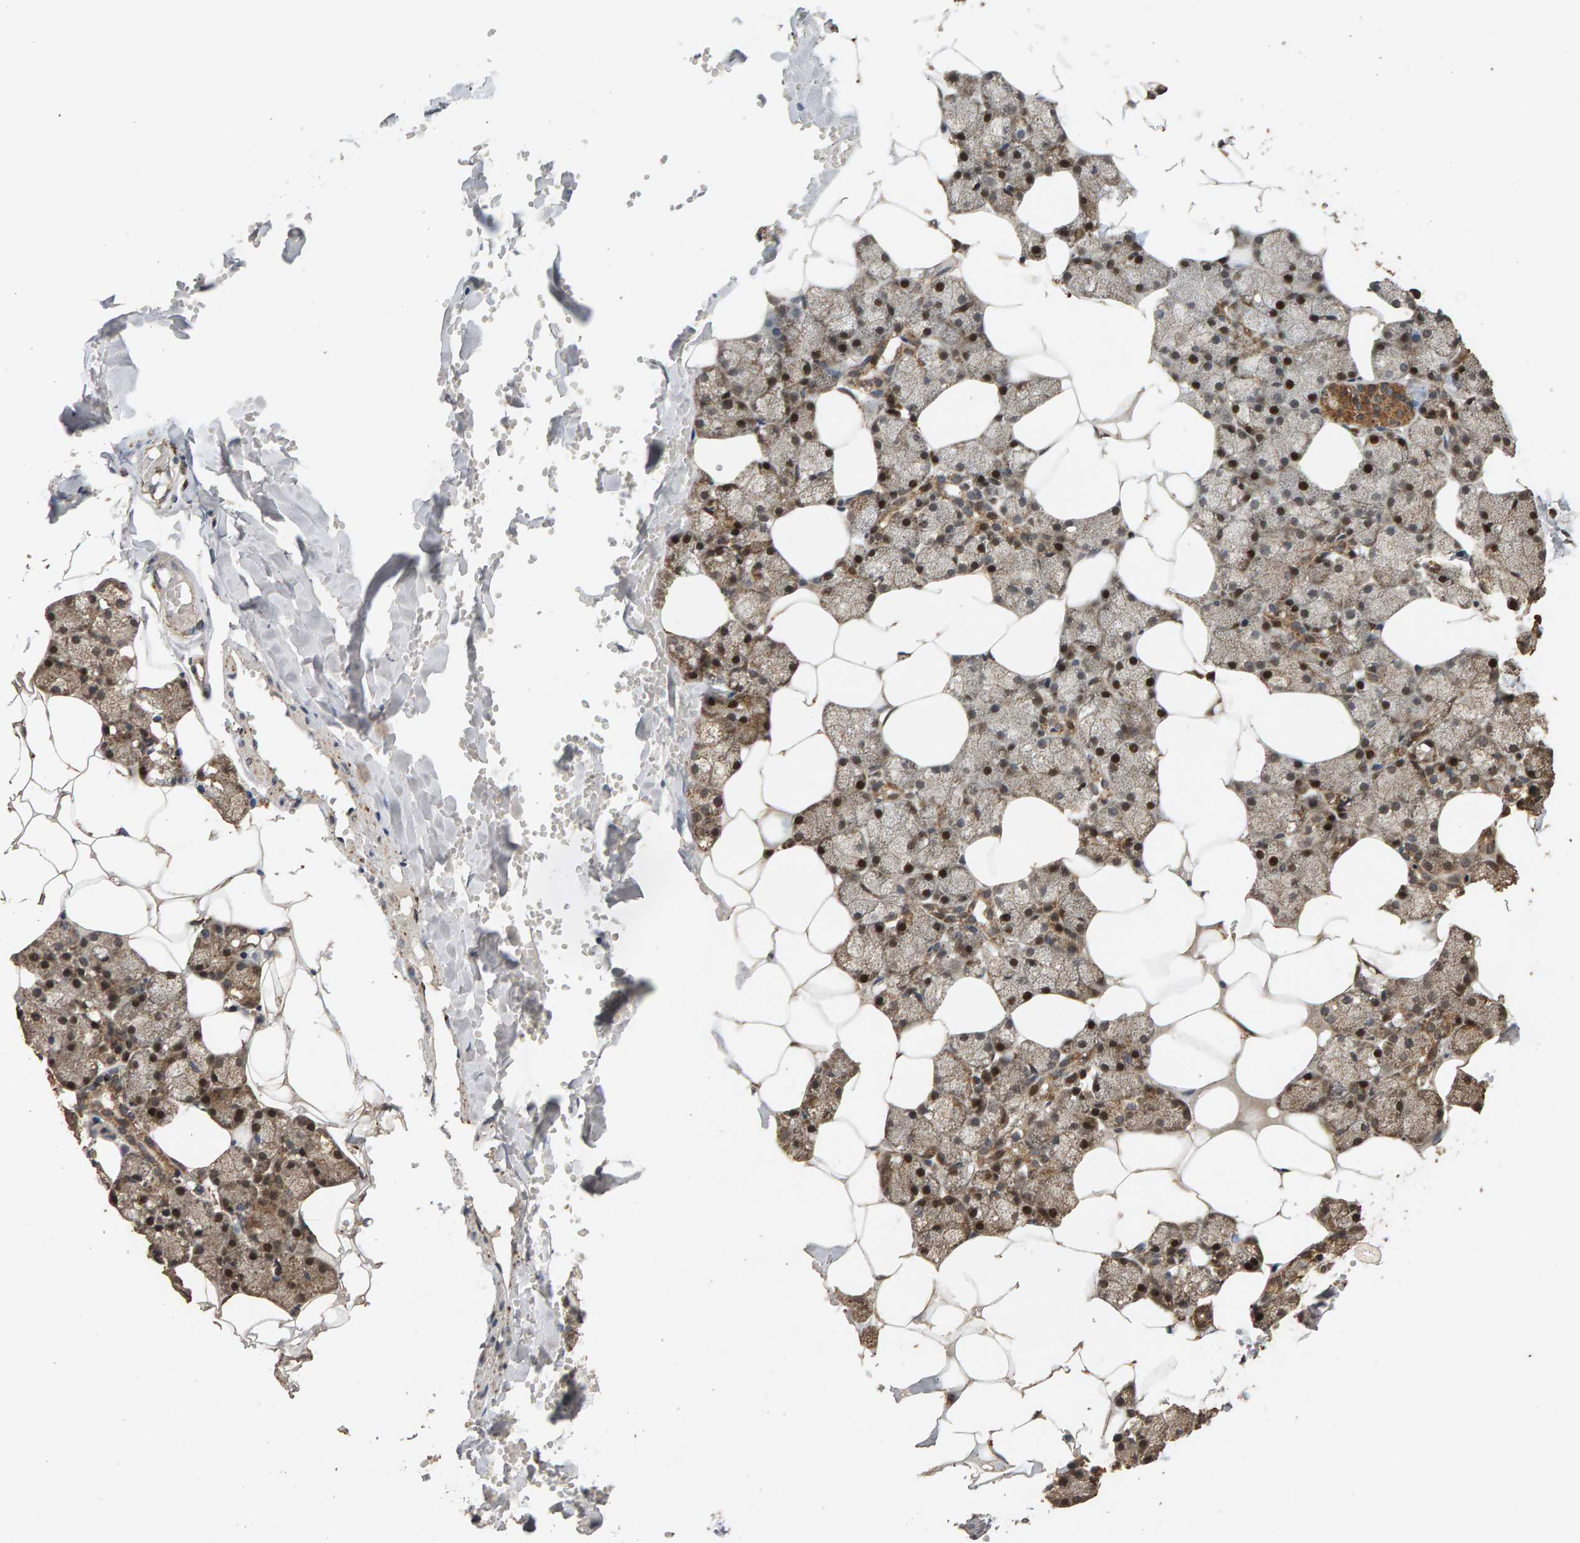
{"staining": {"intensity": "moderate", "quantity": "25%-75%", "location": "cytoplasmic/membranous,nuclear"}, "tissue": "salivary gland", "cell_type": "Glandular cells", "image_type": "normal", "snomed": [{"axis": "morphology", "description": "Normal tissue, NOS"}, {"axis": "topography", "description": "Salivary gland"}], "caption": "Benign salivary gland was stained to show a protein in brown. There is medium levels of moderate cytoplasmic/membranous,nuclear expression in about 25%-75% of glandular cells.", "gene": "GSTK1", "patient": {"sex": "male", "age": 62}}